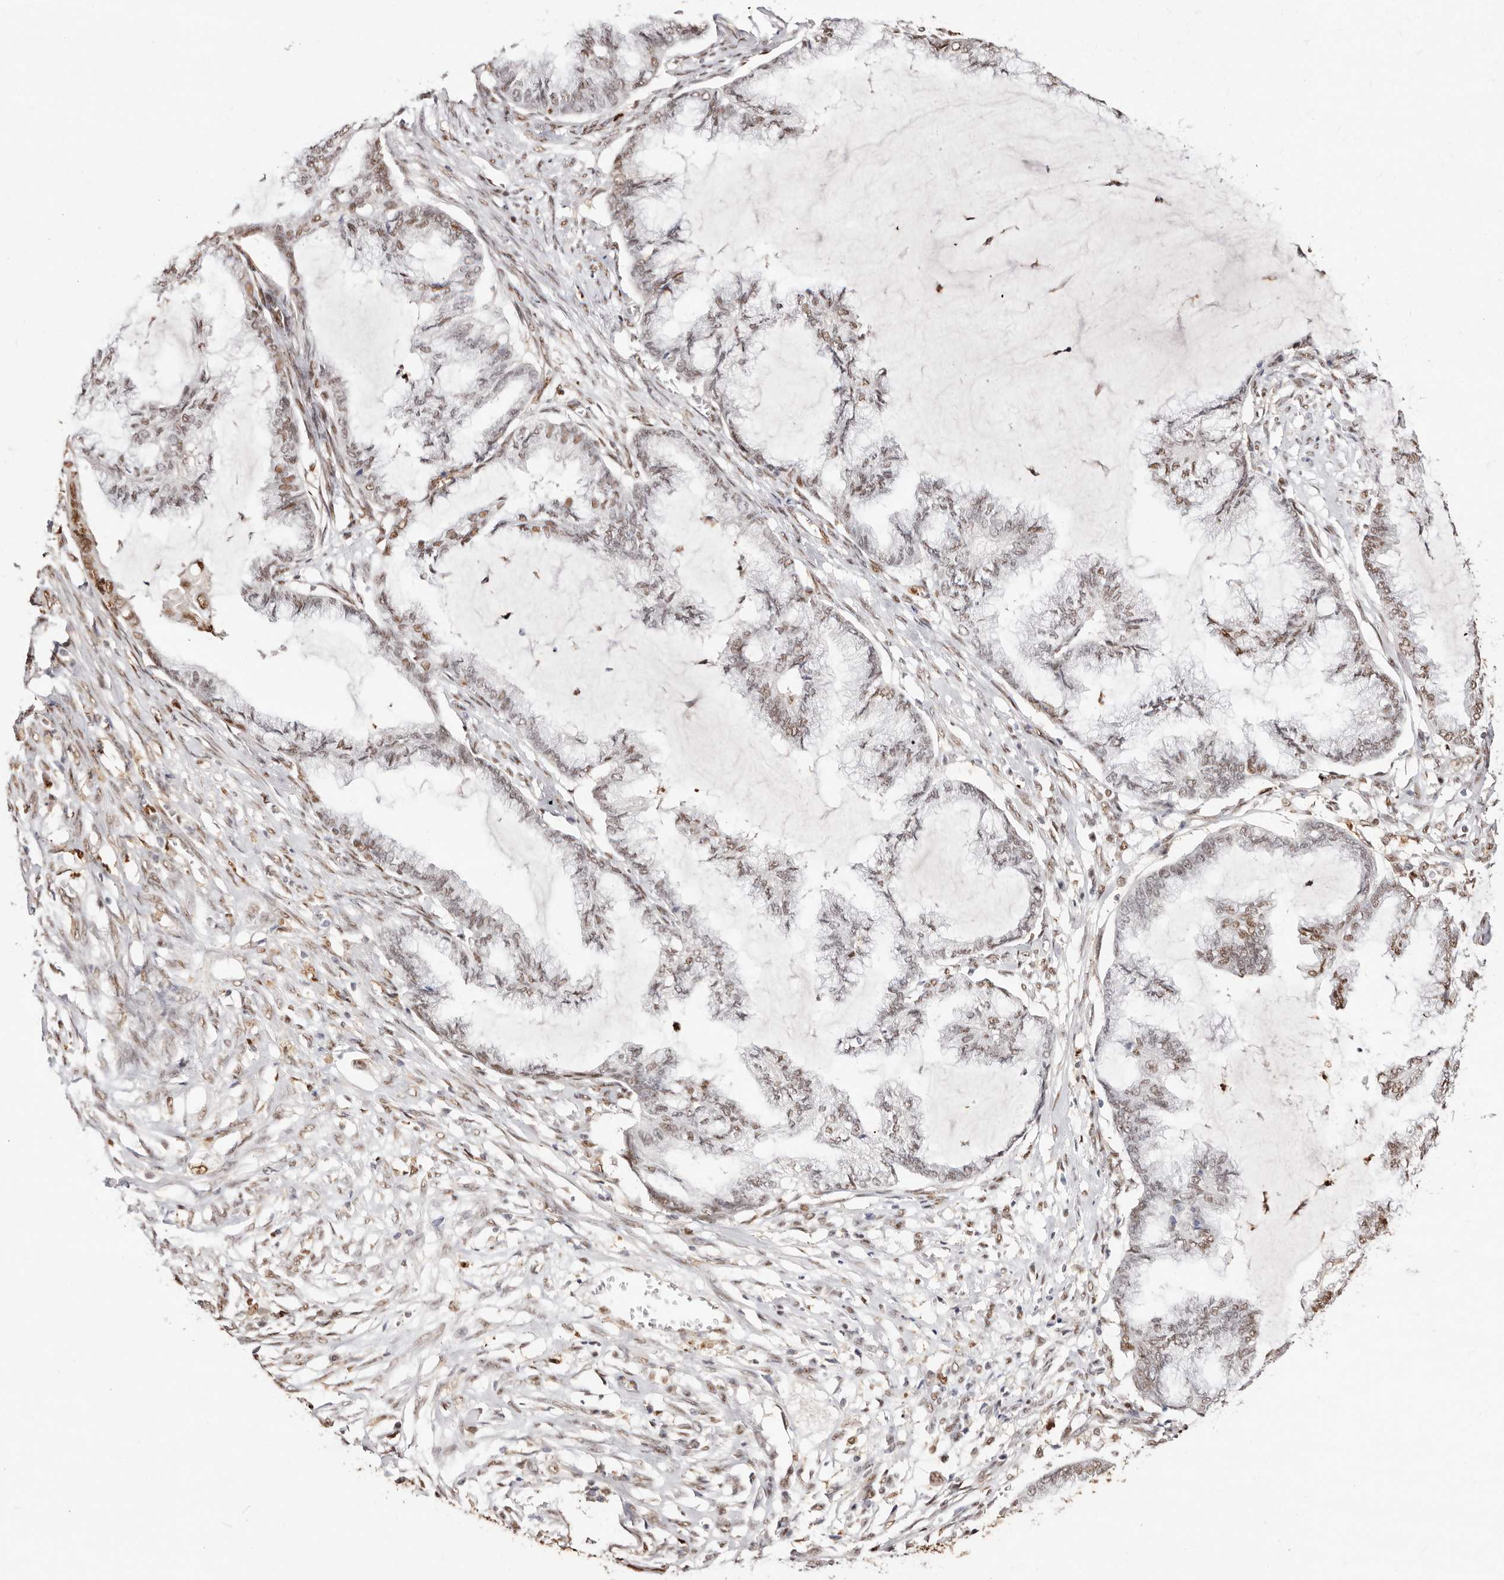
{"staining": {"intensity": "moderate", "quantity": "25%-75%", "location": "nuclear"}, "tissue": "endometrial cancer", "cell_type": "Tumor cells", "image_type": "cancer", "snomed": [{"axis": "morphology", "description": "Adenocarcinoma, NOS"}, {"axis": "topography", "description": "Endometrium"}], "caption": "Immunohistochemistry photomicrograph of human endometrial cancer (adenocarcinoma) stained for a protein (brown), which displays medium levels of moderate nuclear staining in approximately 25%-75% of tumor cells.", "gene": "TKT", "patient": {"sex": "female", "age": 86}}